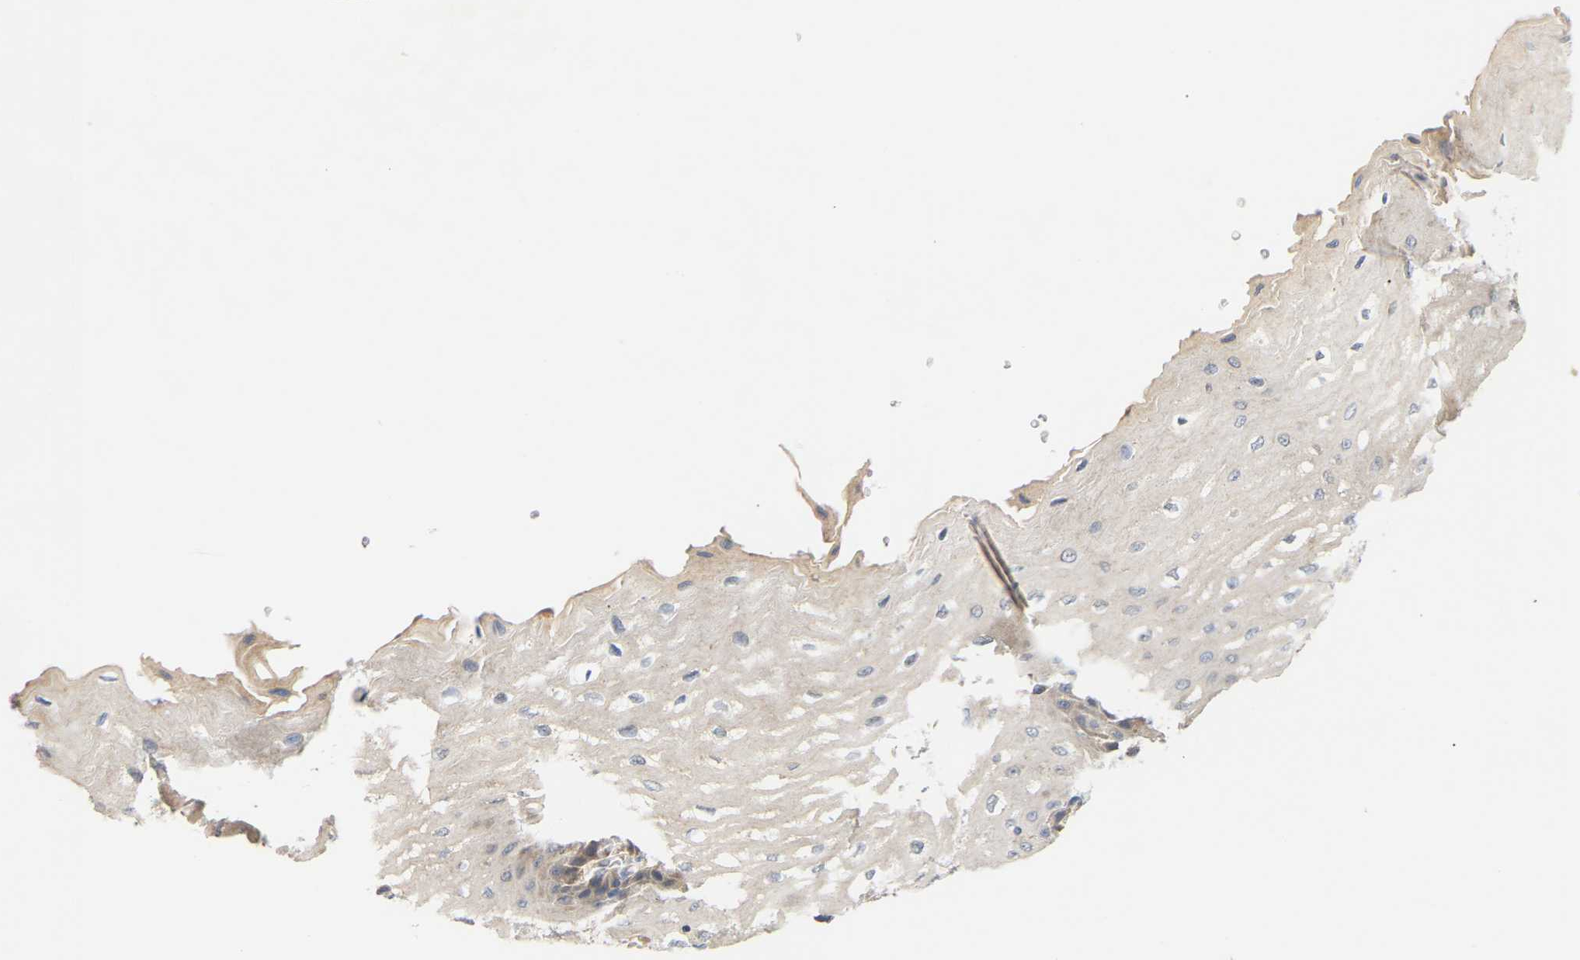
{"staining": {"intensity": "weak", "quantity": "<25%", "location": "cytoplasmic/membranous"}, "tissue": "esophagus", "cell_type": "Squamous epithelial cells", "image_type": "normal", "snomed": [{"axis": "morphology", "description": "Normal tissue, NOS"}, {"axis": "topography", "description": "Esophagus"}], "caption": "Immunohistochemistry (IHC) of benign human esophagus reveals no staining in squamous epithelial cells.", "gene": "TPMT", "patient": {"sex": "male", "age": 54}}